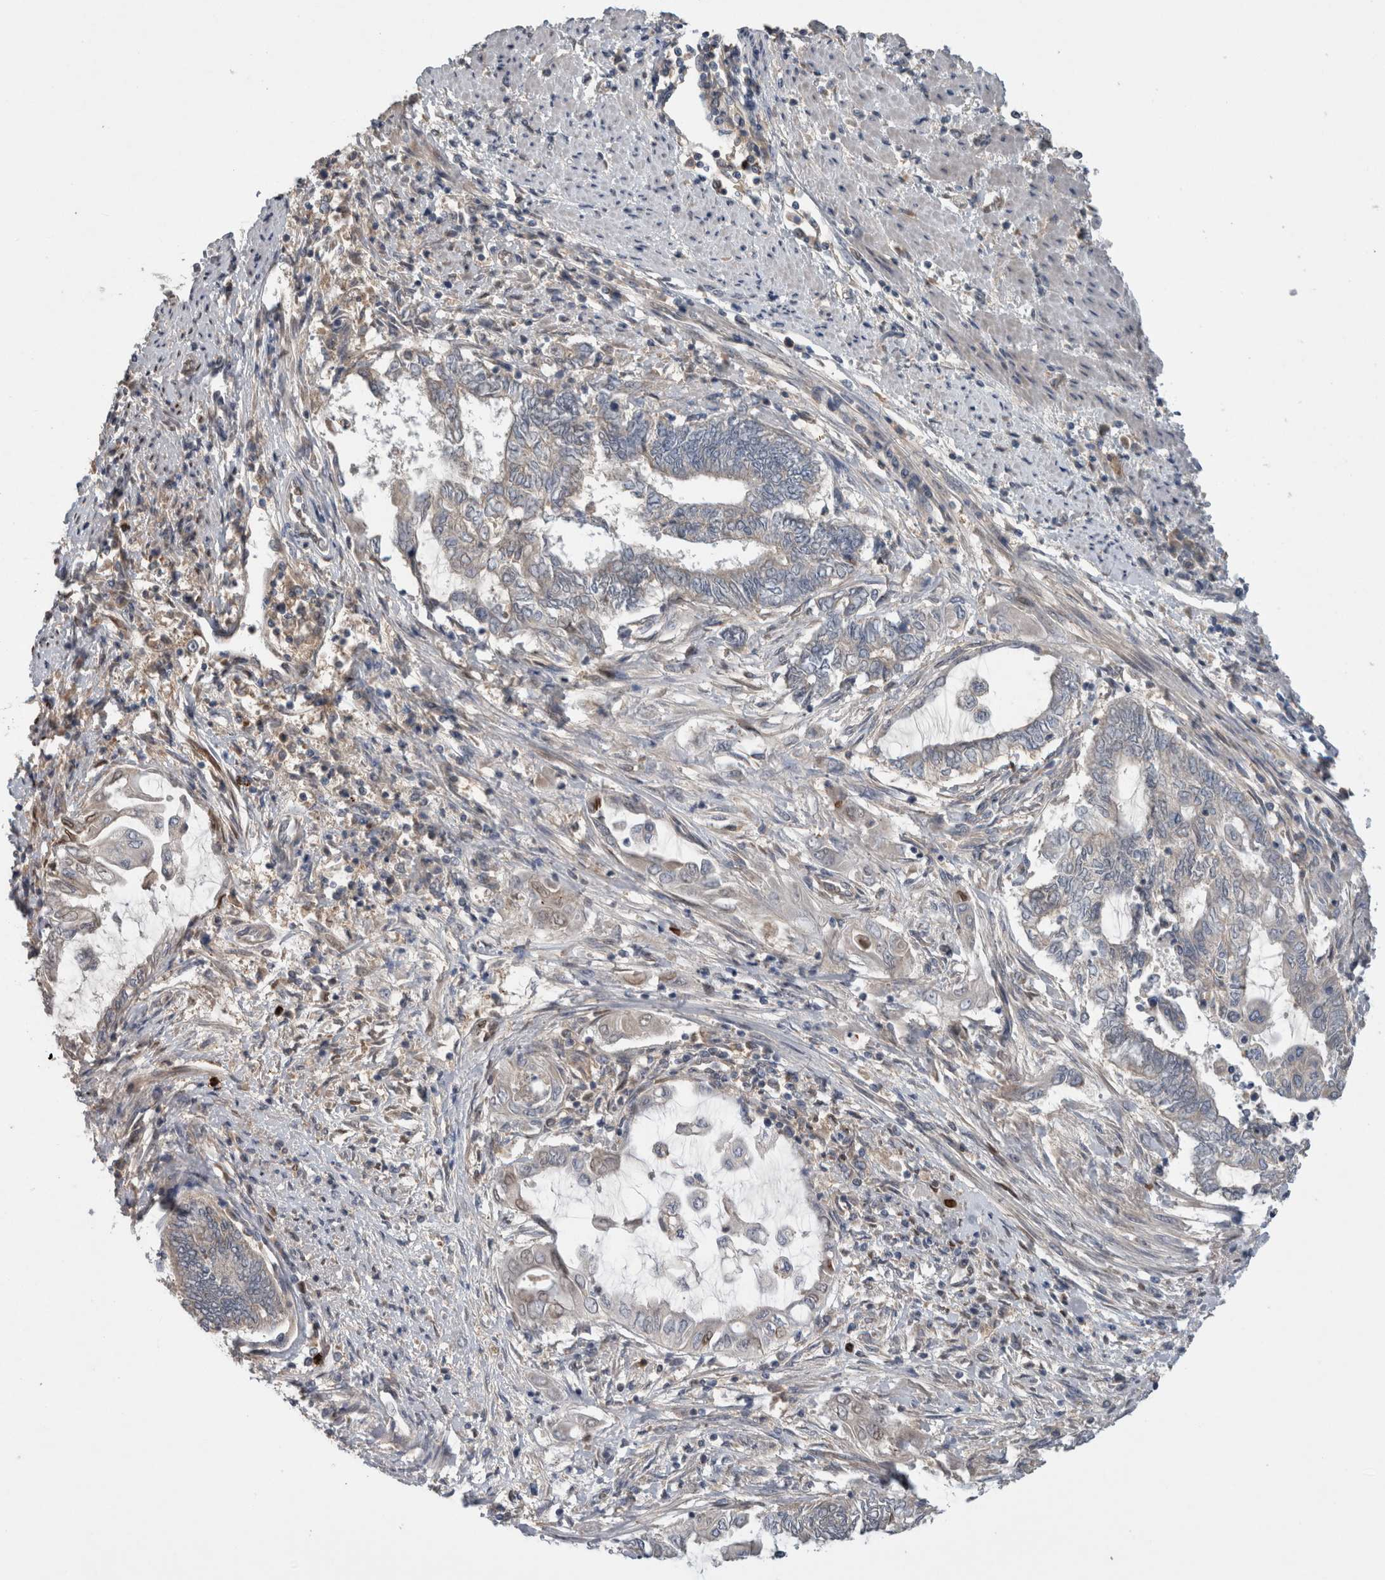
{"staining": {"intensity": "negative", "quantity": "none", "location": "none"}, "tissue": "endometrial cancer", "cell_type": "Tumor cells", "image_type": "cancer", "snomed": [{"axis": "morphology", "description": "Adenocarcinoma, NOS"}, {"axis": "topography", "description": "Uterus"}, {"axis": "topography", "description": "Endometrium"}], "caption": "Endometrial cancer (adenocarcinoma) stained for a protein using immunohistochemistry shows no expression tumor cells.", "gene": "TARBP1", "patient": {"sex": "female", "age": 70}}